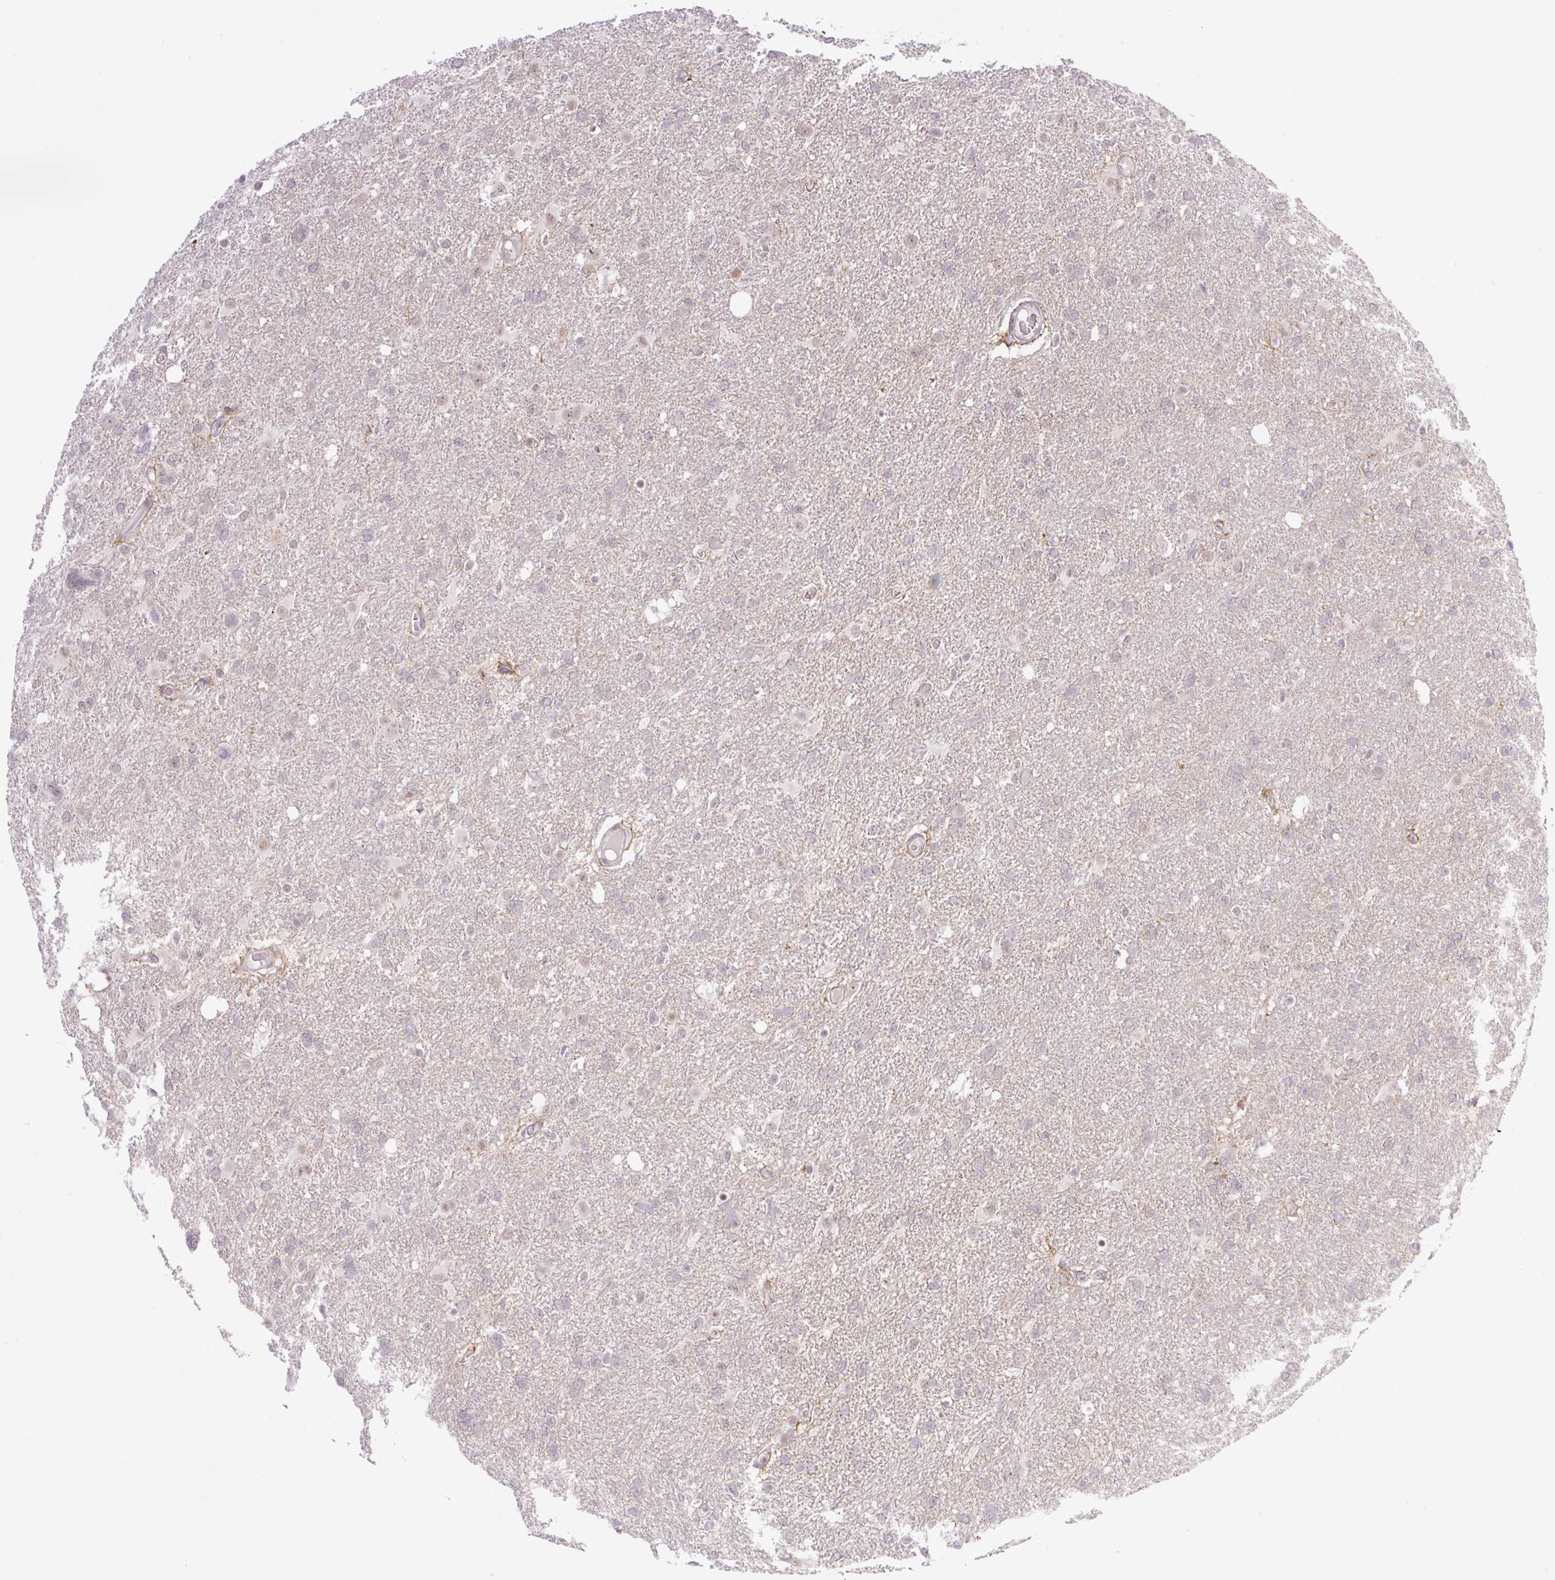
{"staining": {"intensity": "negative", "quantity": "none", "location": "none"}, "tissue": "glioma", "cell_type": "Tumor cells", "image_type": "cancer", "snomed": [{"axis": "morphology", "description": "Glioma, malignant, High grade"}, {"axis": "topography", "description": "Brain"}], "caption": "IHC of glioma reveals no positivity in tumor cells.", "gene": "ICE1", "patient": {"sex": "male", "age": 61}}